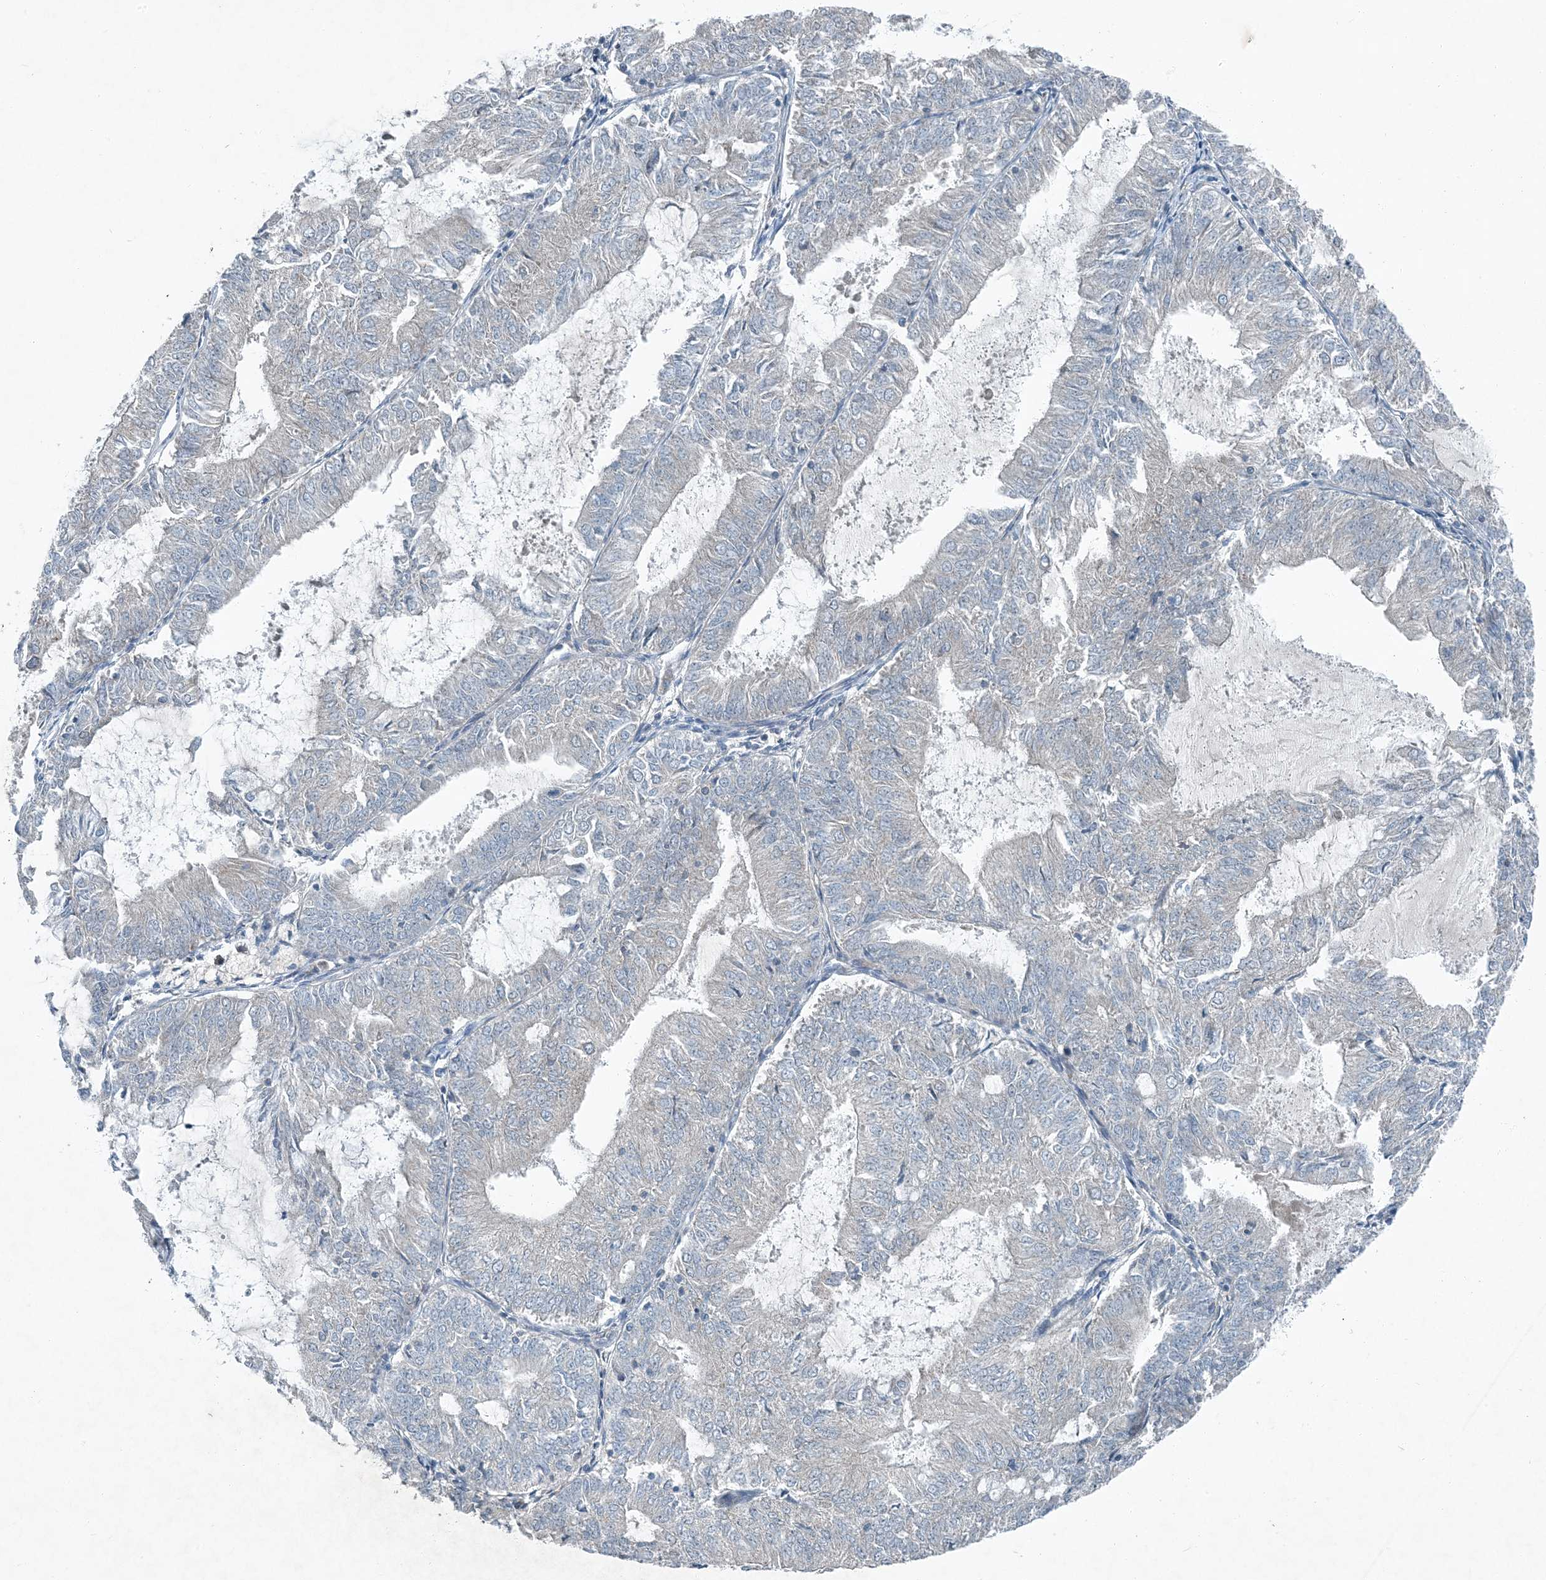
{"staining": {"intensity": "negative", "quantity": "none", "location": "none"}, "tissue": "endometrial cancer", "cell_type": "Tumor cells", "image_type": "cancer", "snomed": [{"axis": "morphology", "description": "Adenocarcinoma, NOS"}, {"axis": "topography", "description": "Endometrium"}], "caption": "Tumor cells are negative for protein expression in human adenocarcinoma (endometrial).", "gene": "APOM", "patient": {"sex": "female", "age": 57}}